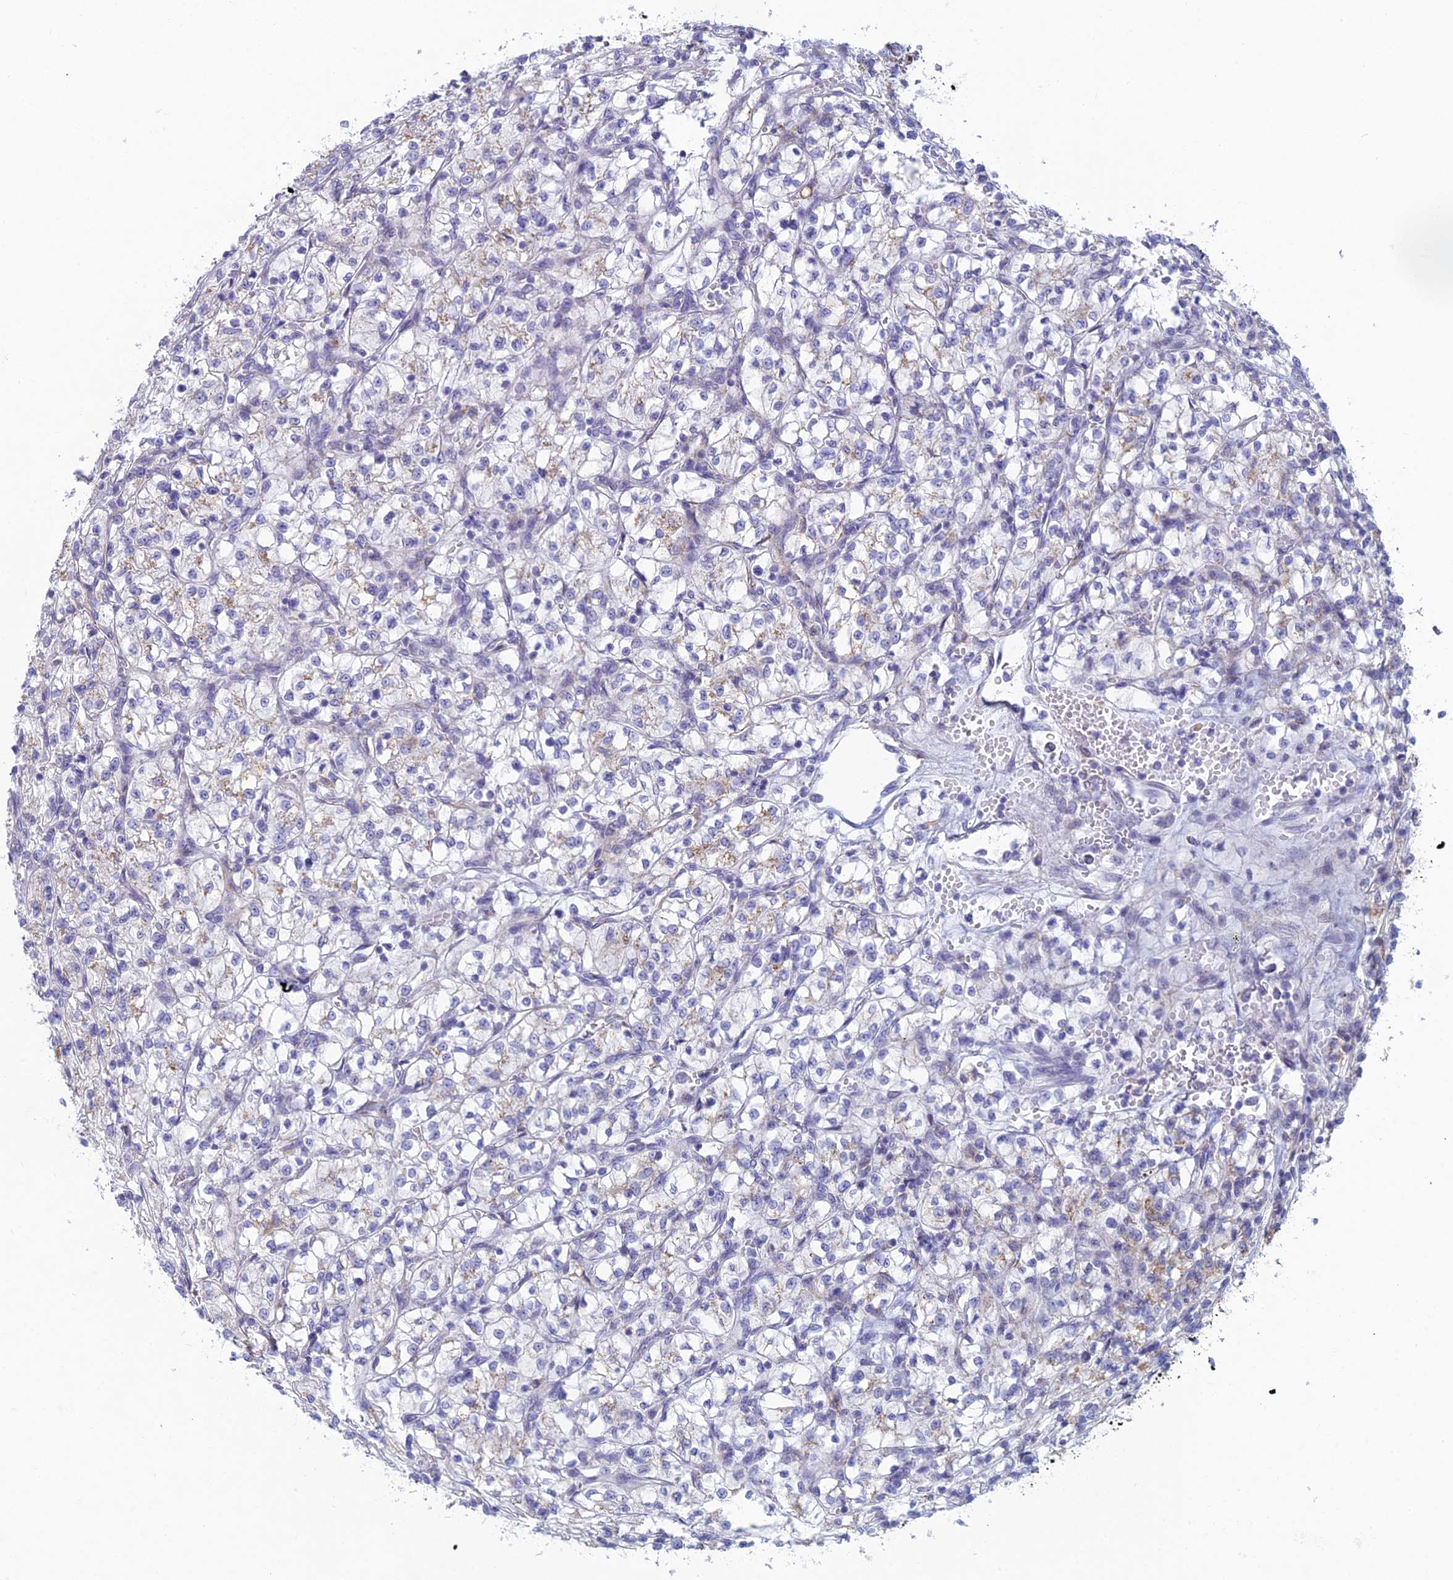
{"staining": {"intensity": "negative", "quantity": "none", "location": "none"}, "tissue": "renal cancer", "cell_type": "Tumor cells", "image_type": "cancer", "snomed": [{"axis": "morphology", "description": "Adenocarcinoma, NOS"}, {"axis": "topography", "description": "Kidney"}], "caption": "A high-resolution photomicrograph shows IHC staining of renal cancer (adenocarcinoma), which exhibits no significant staining in tumor cells.", "gene": "FERD3L", "patient": {"sex": "female", "age": 64}}